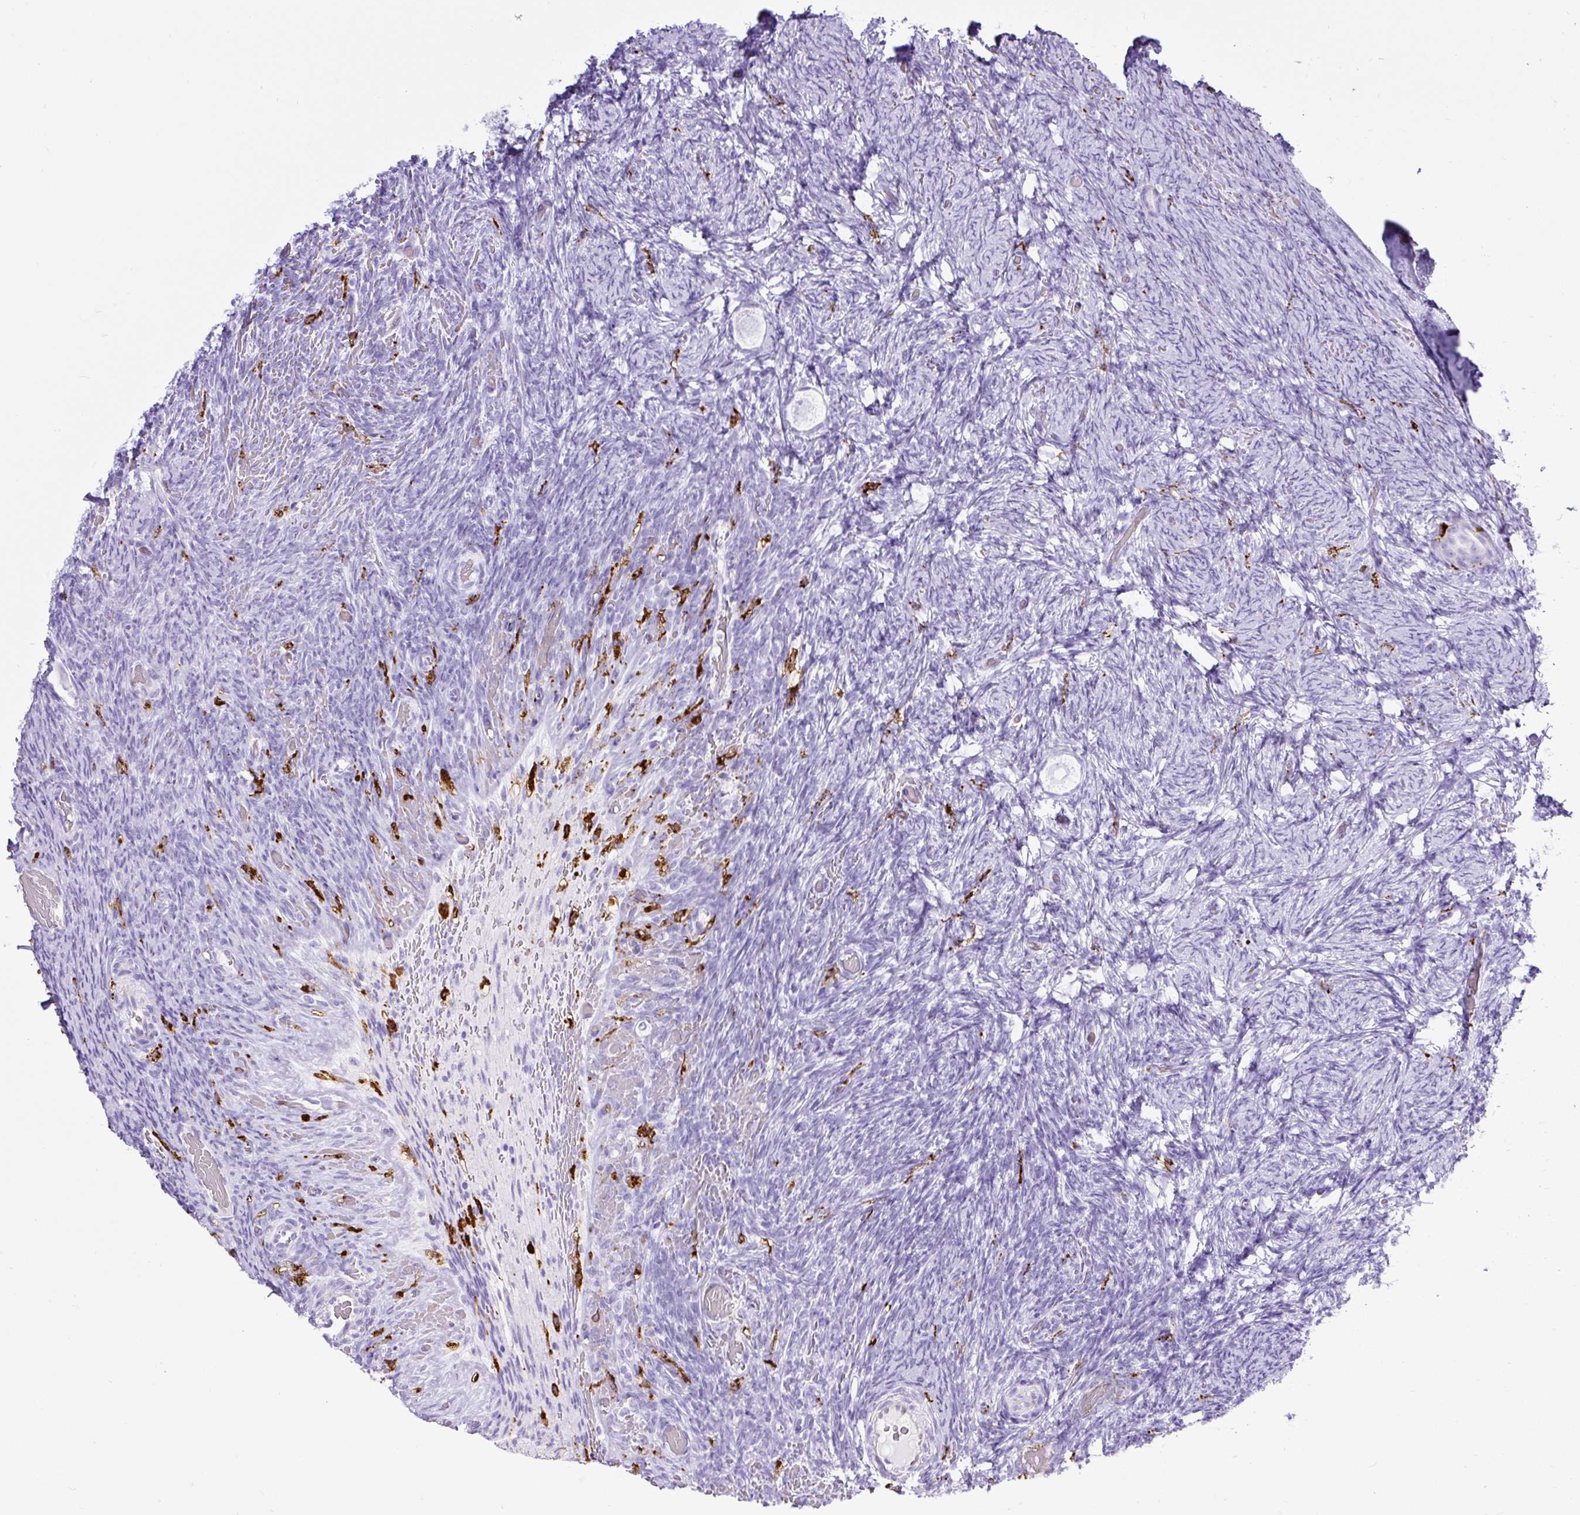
{"staining": {"intensity": "negative", "quantity": "none", "location": "none"}, "tissue": "ovary", "cell_type": "Follicle cells", "image_type": "normal", "snomed": [{"axis": "morphology", "description": "Normal tissue, NOS"}, {"axis": "topography", "description": "Ovary"}], "caption": "This is an IHC histopathology image of benign ovary. There is no staining in follicle cells.", "gene": "HLA", "patient": {"sex": "female", "age": 34}}